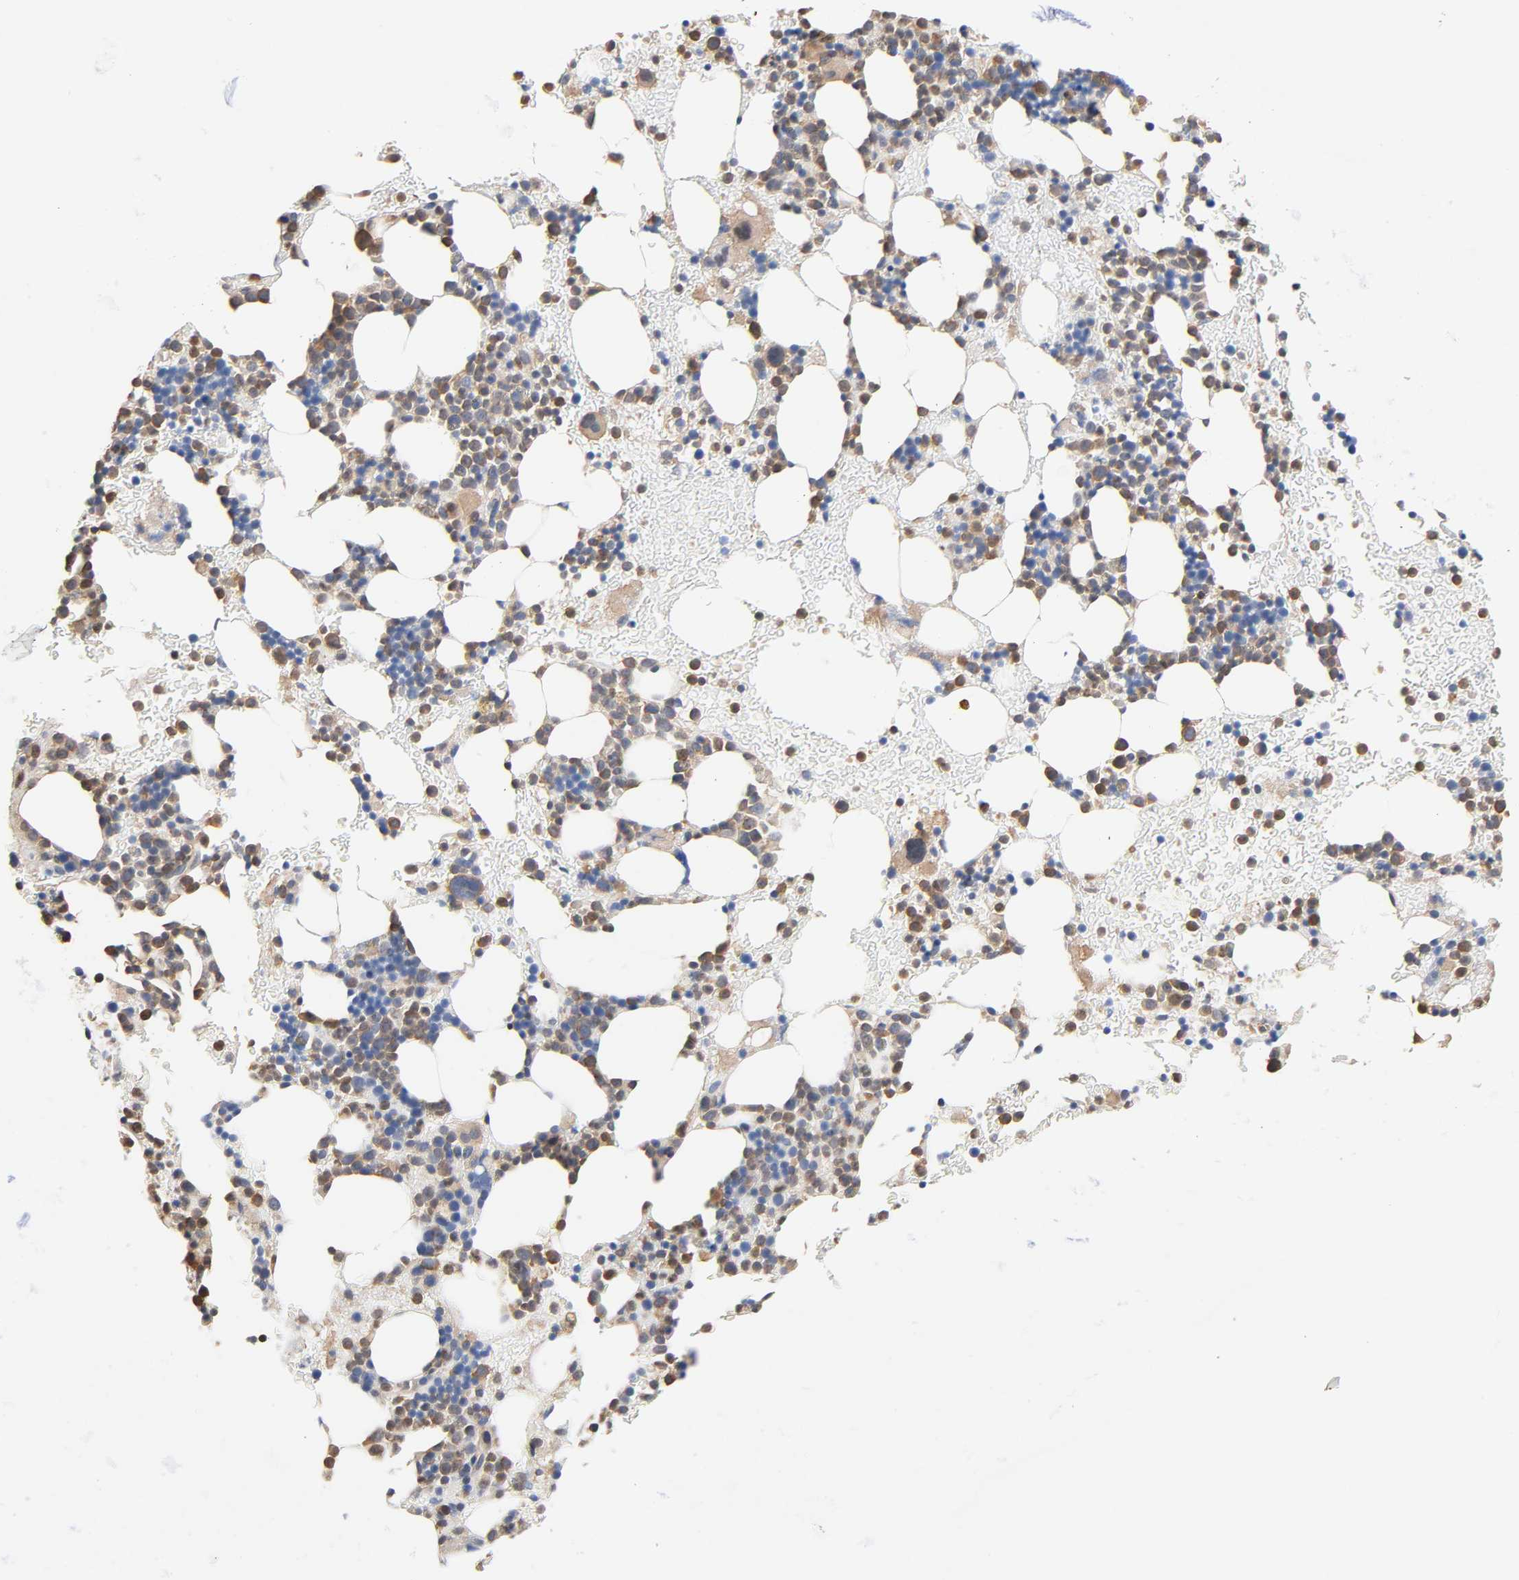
{"staining": {"intensity": "moderate", "quantity": "25%-75%", "location": "cytoplasmic/membranous"}, "tissue": "bone marrow", "cell_type": "Hematopoietic cells", "image_type": "normal", "snomed": [{"axis": "morphology", "description": "Normal tissue, NOS"}, {"axis": "topography", "description": "Bone marrow"}], "caption": "This photomicrograph shows unremarkable bone marrow stained with IHC to label a protein in brown. The cytoplasmic/membranous of hematopoietic cells show moderate positivity for the protein. Nuclei are counter-stained blue.", "gene": "ALDOA", "patient": {"sex": "male", "age": 17}}